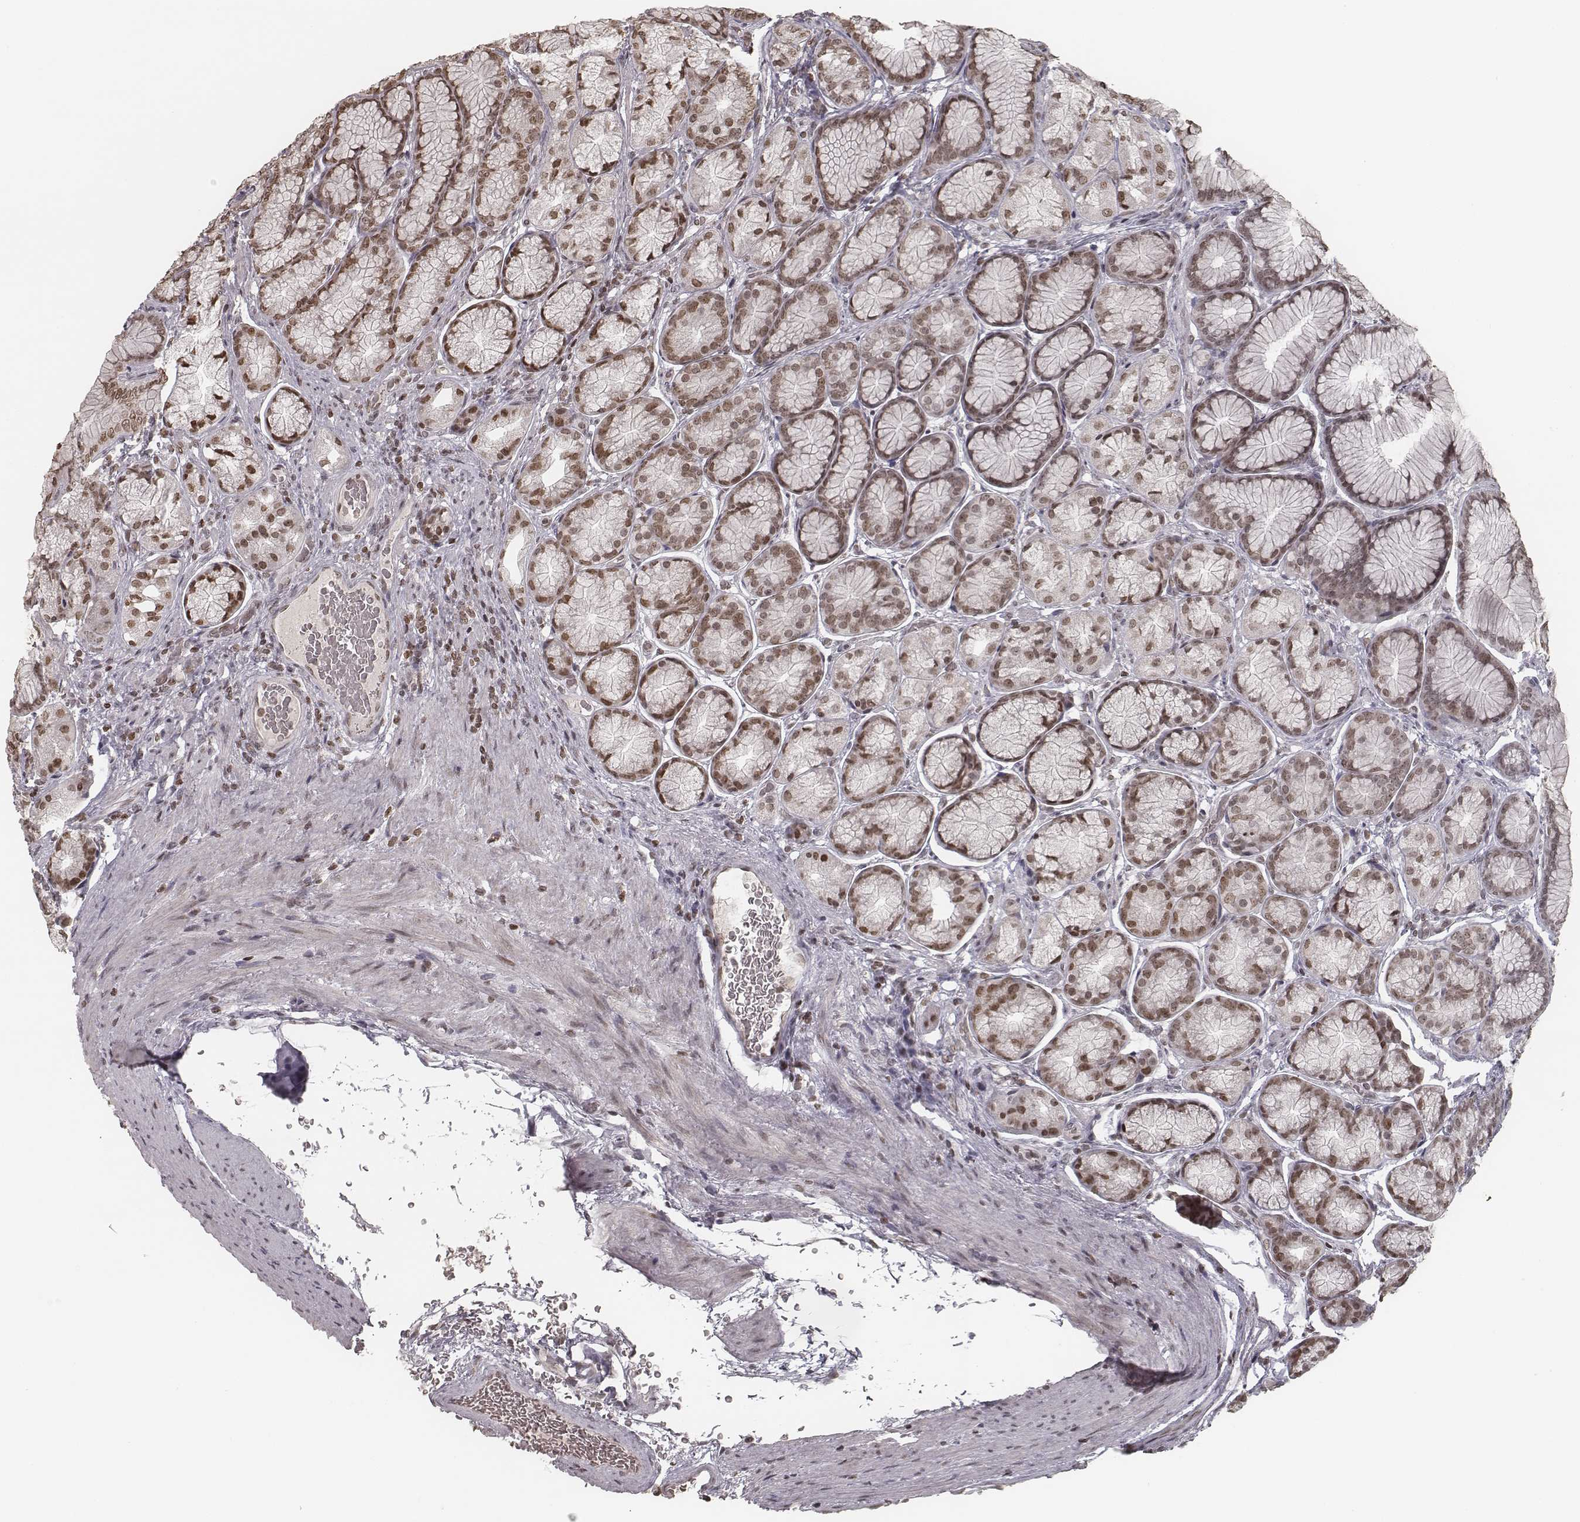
{"staining": {"intensity": "moderate", "quantity": ">75%", "location": "nuclear"}, "tissue": "stomach", "cell_type": "Glandular cells", "image_type": "normal", "snomed": [{"axis": "morphology", "description": "Normal tissue, NOS"}, {"axis": "morphology", "description": "Adenocarcinoma, NOS"}, {"axis": "morphology", "description": "Adenocarcinoma, High grade"}, {"axis": "topography", "description": "Stomach, upper"}, {"axis": "topography", "description": "Stomach"}], "caption": "Brown immunohistochemical staining in normal stomach reveals moderate nuclear expression in approximately >75% of glandular cells. (Brightfield microscopy of DAB IHC at high magnification).", "gene": "HMGA2", "patient": {"sex": "female", "age": 65}}